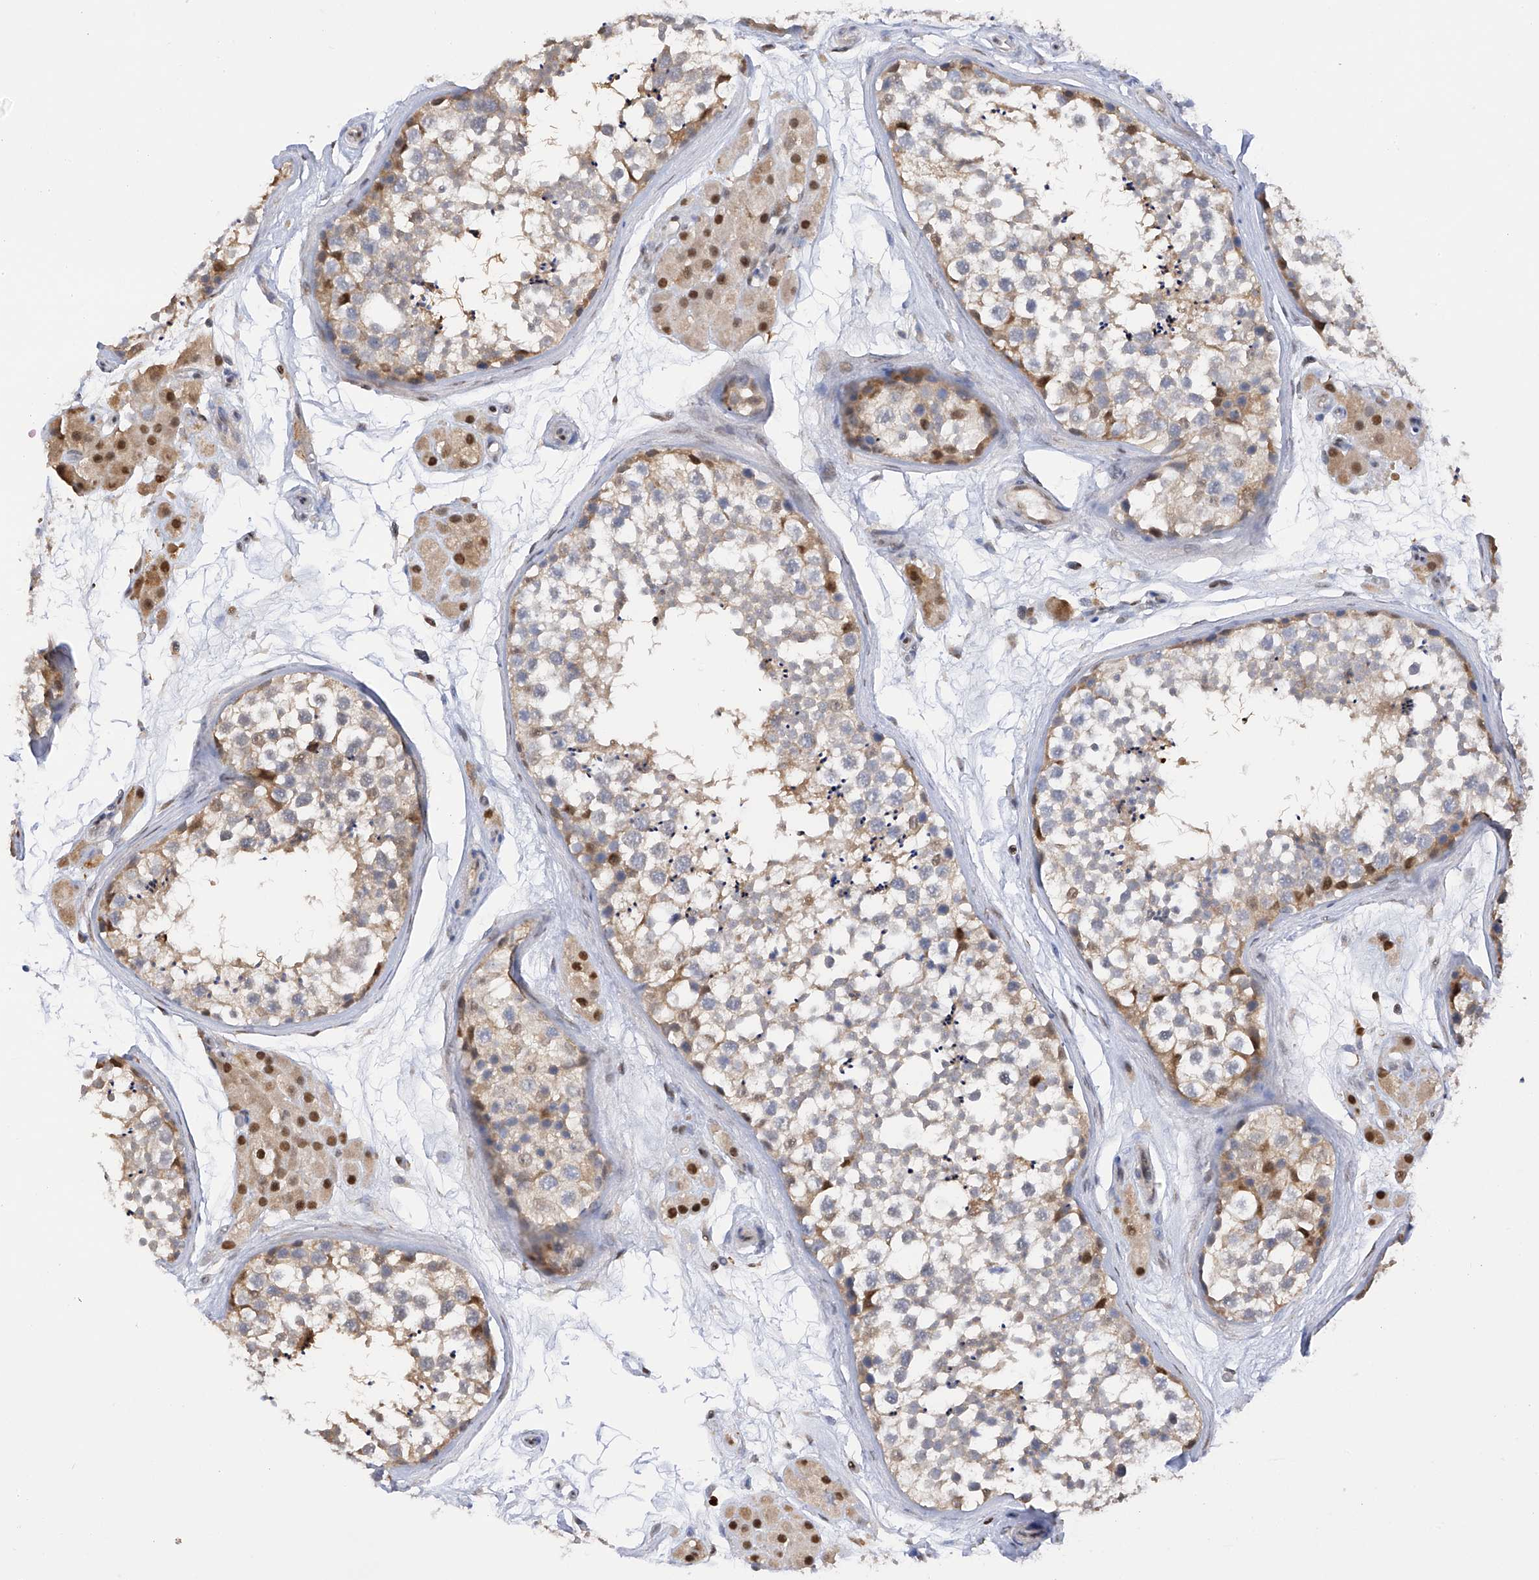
{"staining": {"intensity": "moderate", "quantity": "<25%", "location": "nuclear"}, "tissue": "testis", "cell_type": "Cells in seminiferous ducts", "image_type": "normal", "snomed": [{"axis": "morphology", "description": "Normal tissue, NOS"}, {"axis": "topography", "description": "Testis"}], "caption": "Immunohistochemical staining of normal testis shows <25% levels of moderate nuclear protein staining in about <25% of cells in seminiferous ducts. The staining is performed using DAB (3,3'-diaminobenzidine) brown chromogen to label protein expression. The nuclei are counter-stained blue using hematoxylin.", "gene": "PMM1", "patient": {"sex": "male", "age": 56}}